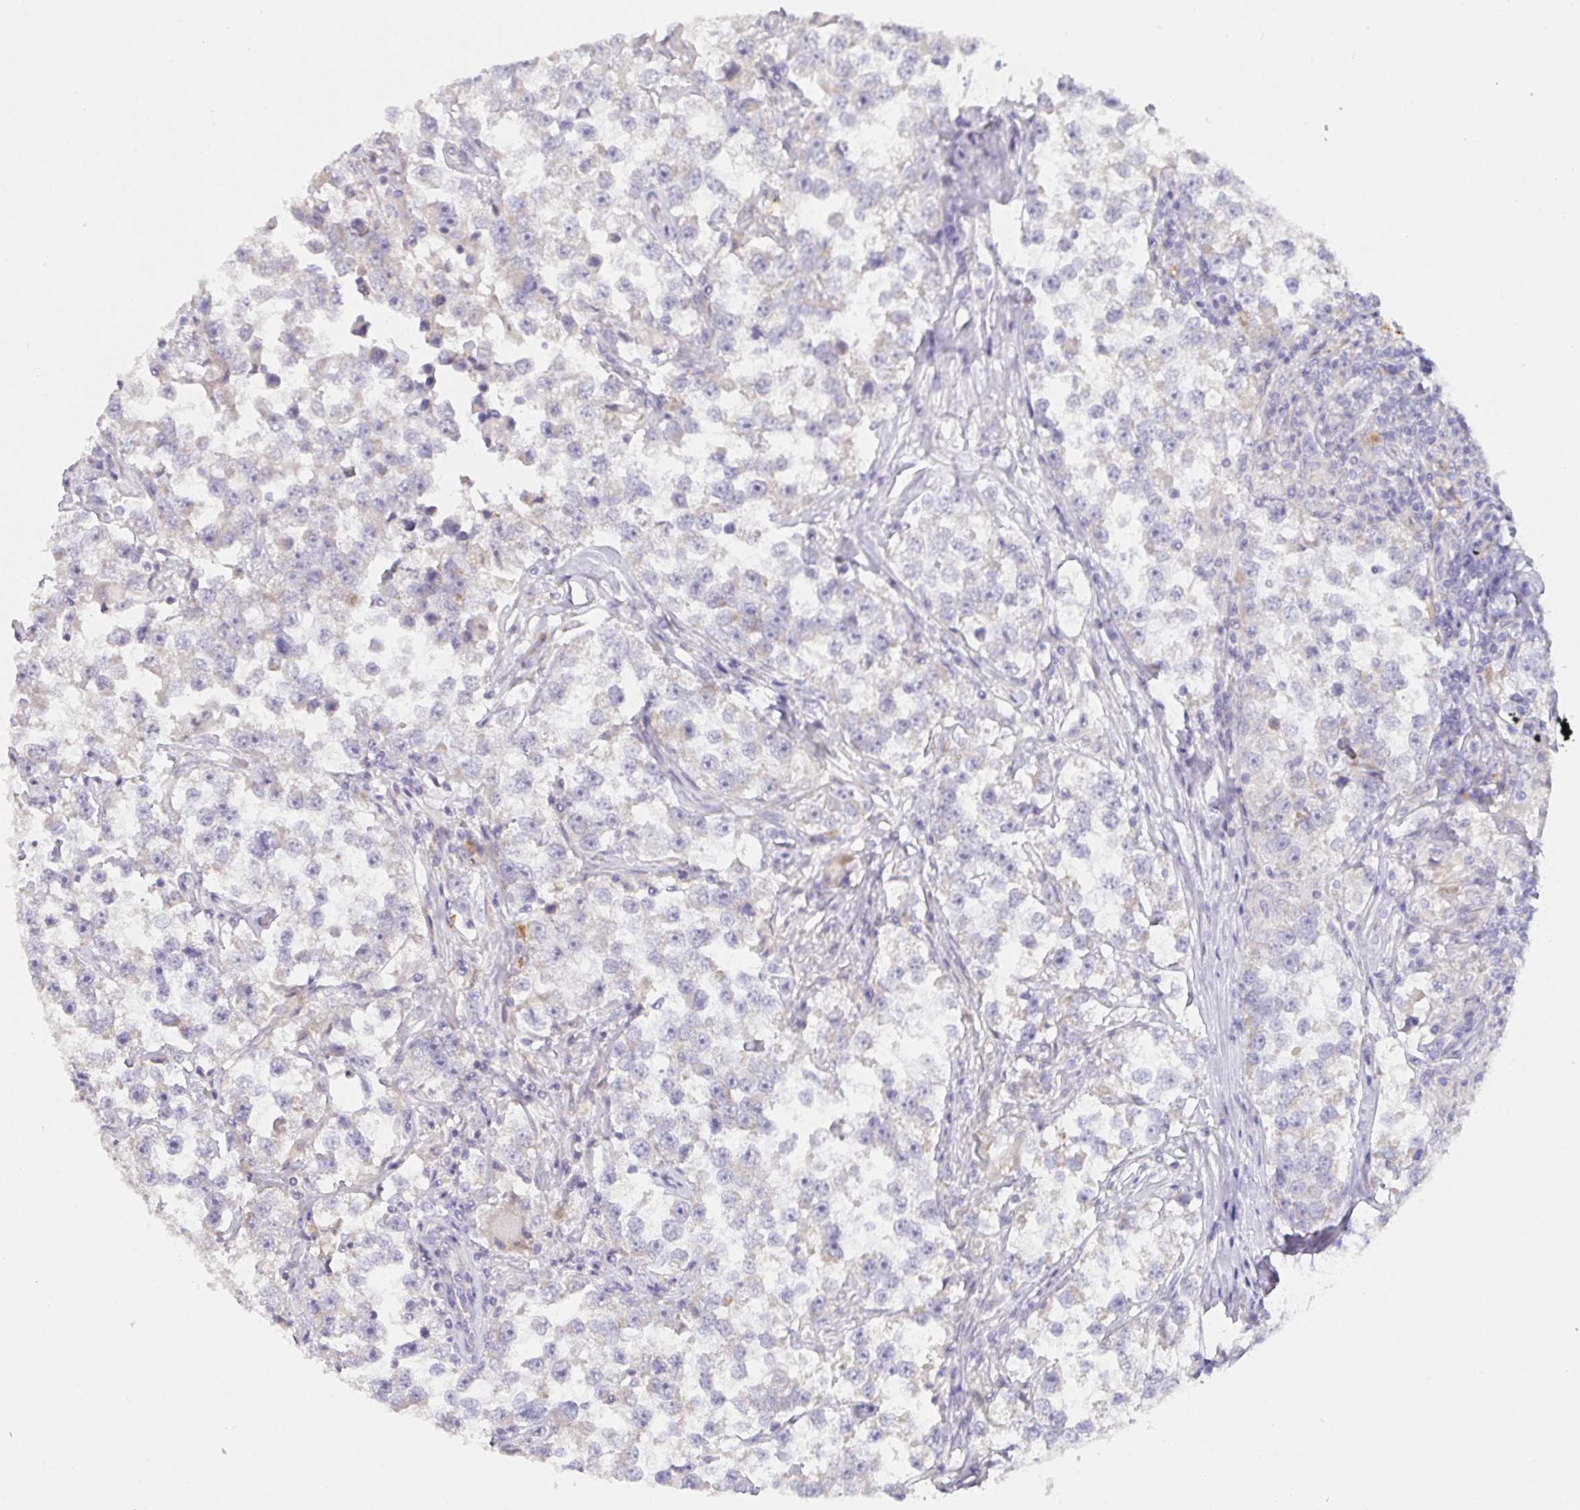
{"staining": {"intensity": "negative", "quantity": "none", "location": "none"}, "tissue": "testis cancer", "cell_type": "Tumor cells", "image_type": "cancer", "snomed": [{"axis": "morphology", "description": "Seminoma, NOS"}, {"axis": "topography", "description": "Testis"}], "caption": "This is an IHC histopathology image of human testis cancer (seminoma). There is no staining in tumor cells.", "gene": "TMEM219", "patient": {"sex": "male", "age": 46}}